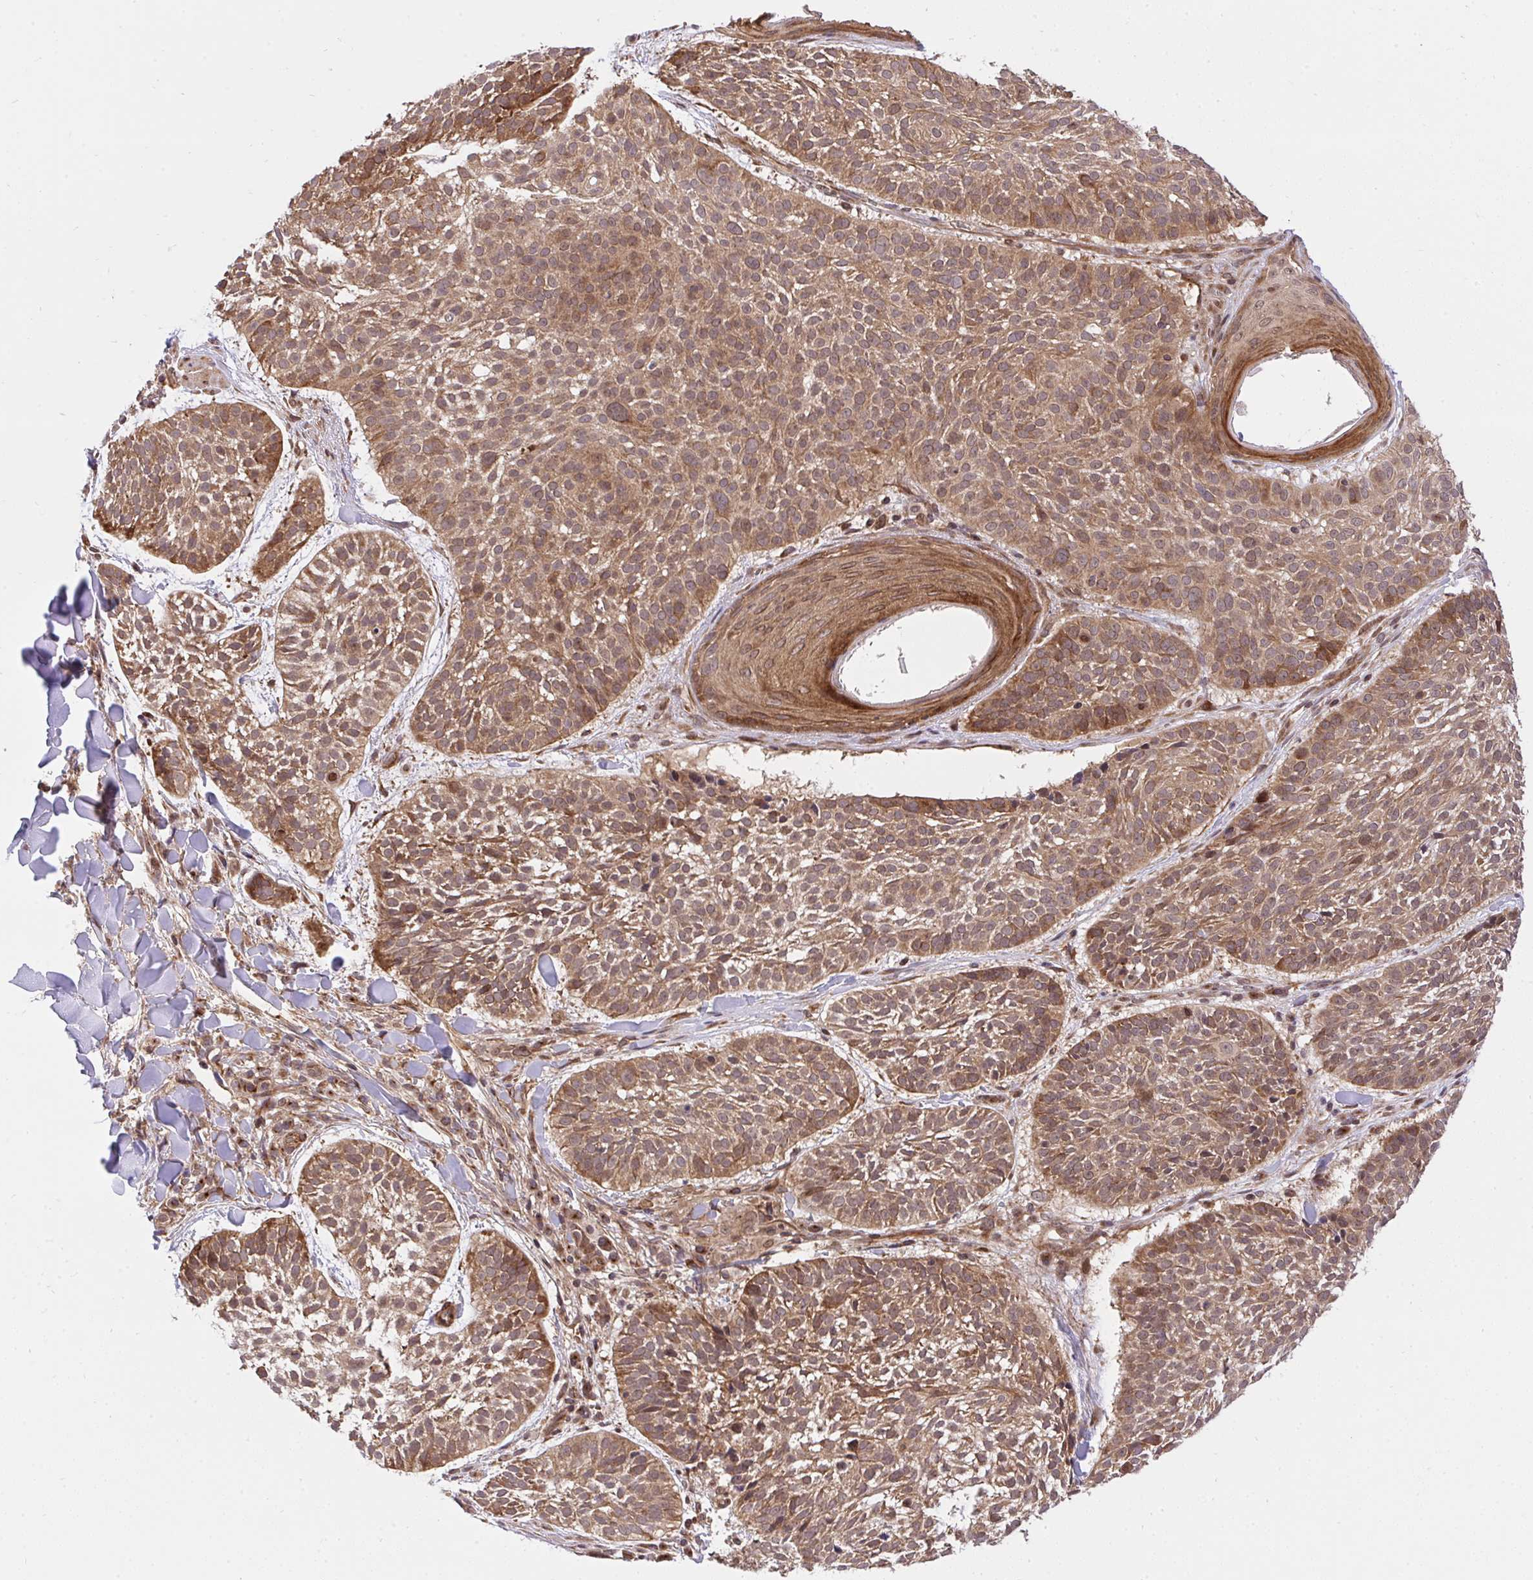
{"staining": {"intensity": "moderate", "quantity": ">75%", "location": "cytoplasmic/membranous"}, "tissue": "skin cancer", "cell_type": "Tumor cells", "image_type": "cancer", "snomed": [{"axis": "morphology", "description": "Basal cell carcinoma"}, {"axis": "topography", "description": "Skin"}, {"axis": "topography", "description": "Skin of scalp"}], "caption": "Moderate cytoplasmic/membranous protein staining is present in approximately >75% of tumor cells in skin cancer.", "gene": "ERI1", "patient": {"sex": "female", "age": 45}}